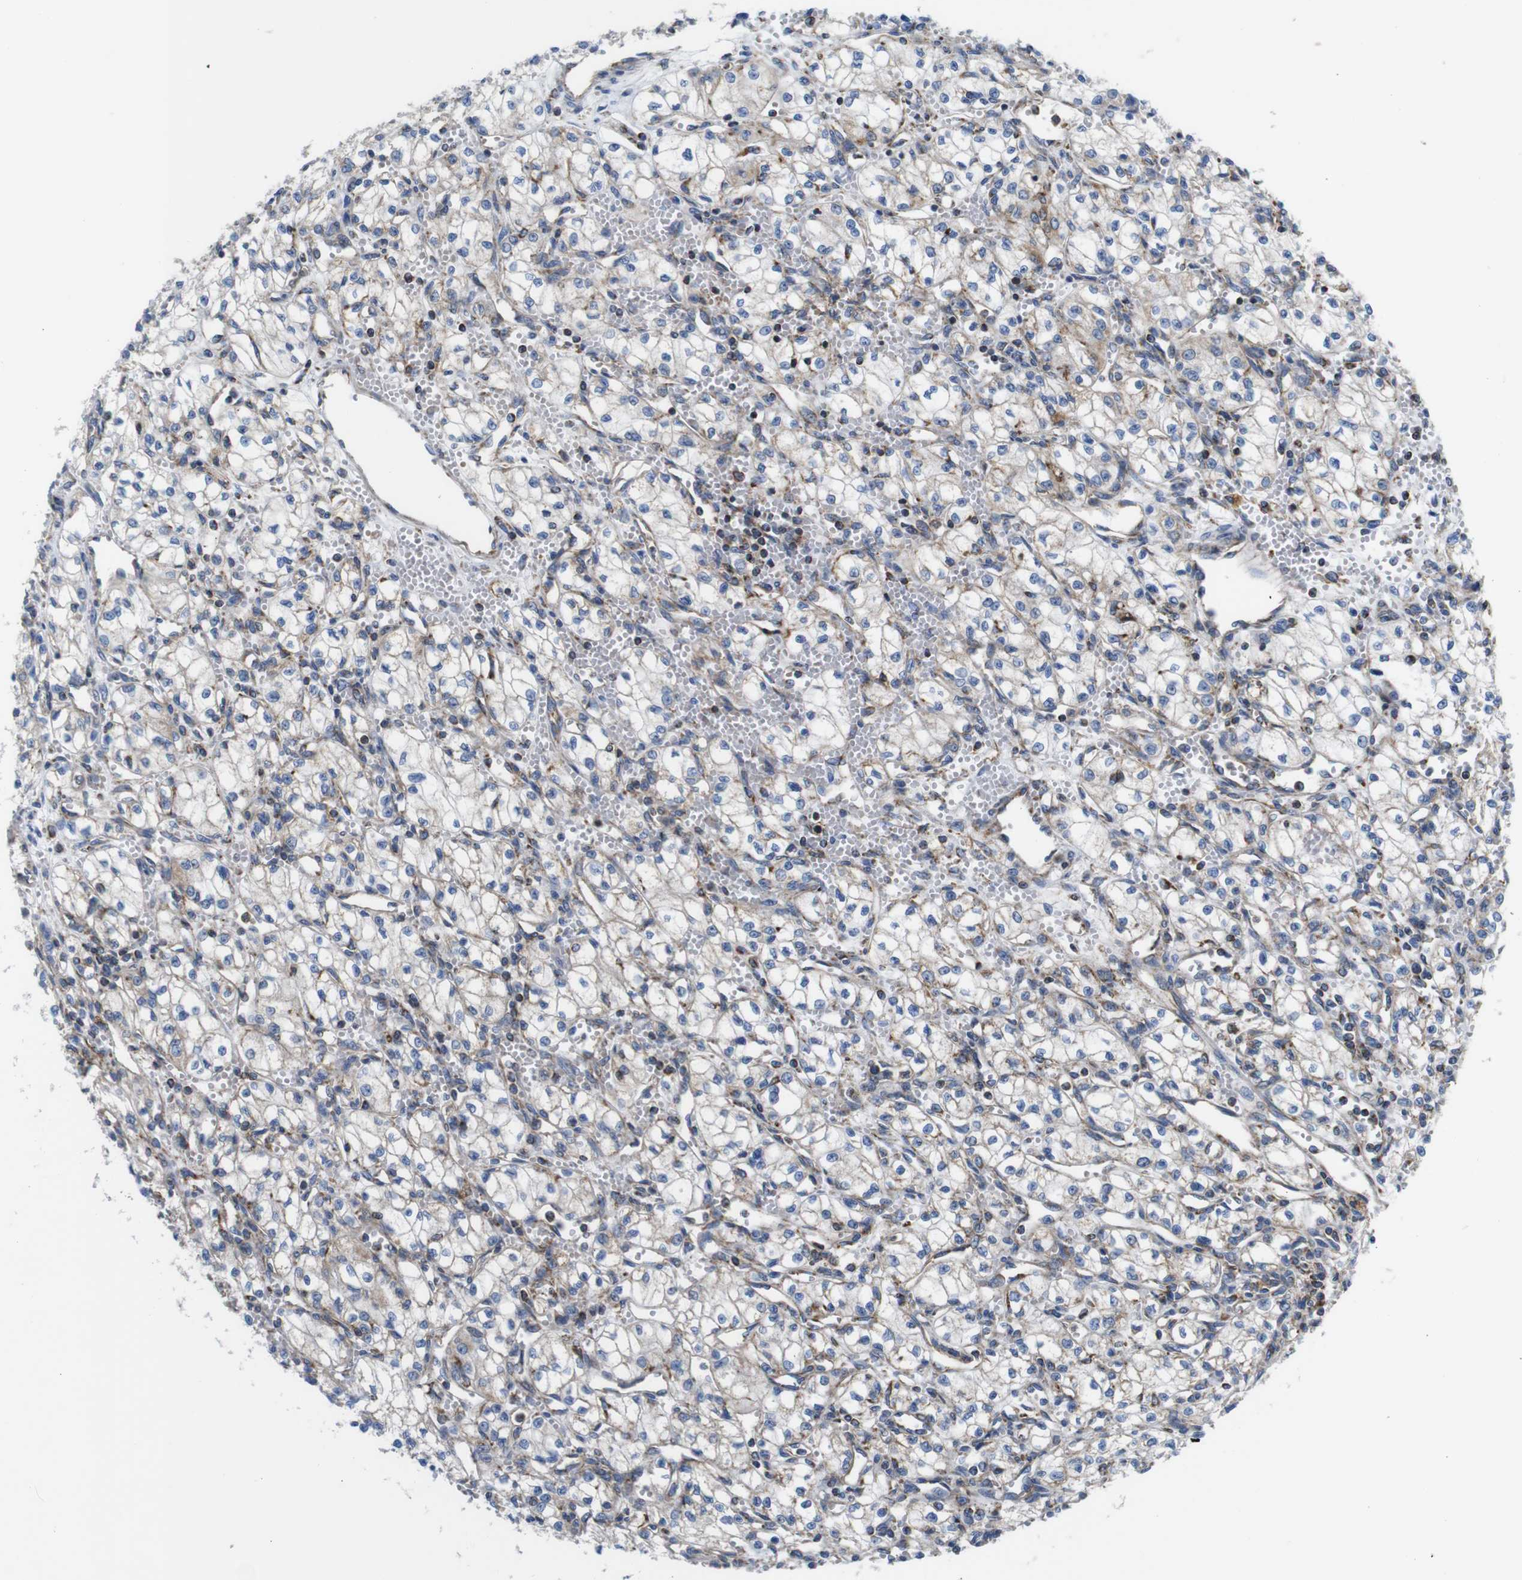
{"staining": {"intensity": "weak", "quantity": "<25%", "location": "cytoplasmic/membranous"}, "tissue": "renal cancer", "cell_type": "Tumor cells", "image_type": "cancer", "snomed": [{"axis": "morphology", "description": "Normal tissue, NOS"}, {"axis": "morphology", "description": "Adenocarcinoma, NOS"}, {"axis": "topography", "description": "Kidney"}], "caption": "Protein analysis of renal cancer exhibits no significant staining in tumor cells. Nuclei are stained in blue.", "gene": "PDCD1LG2", "patient": {"sex": "male", "age": 59}}